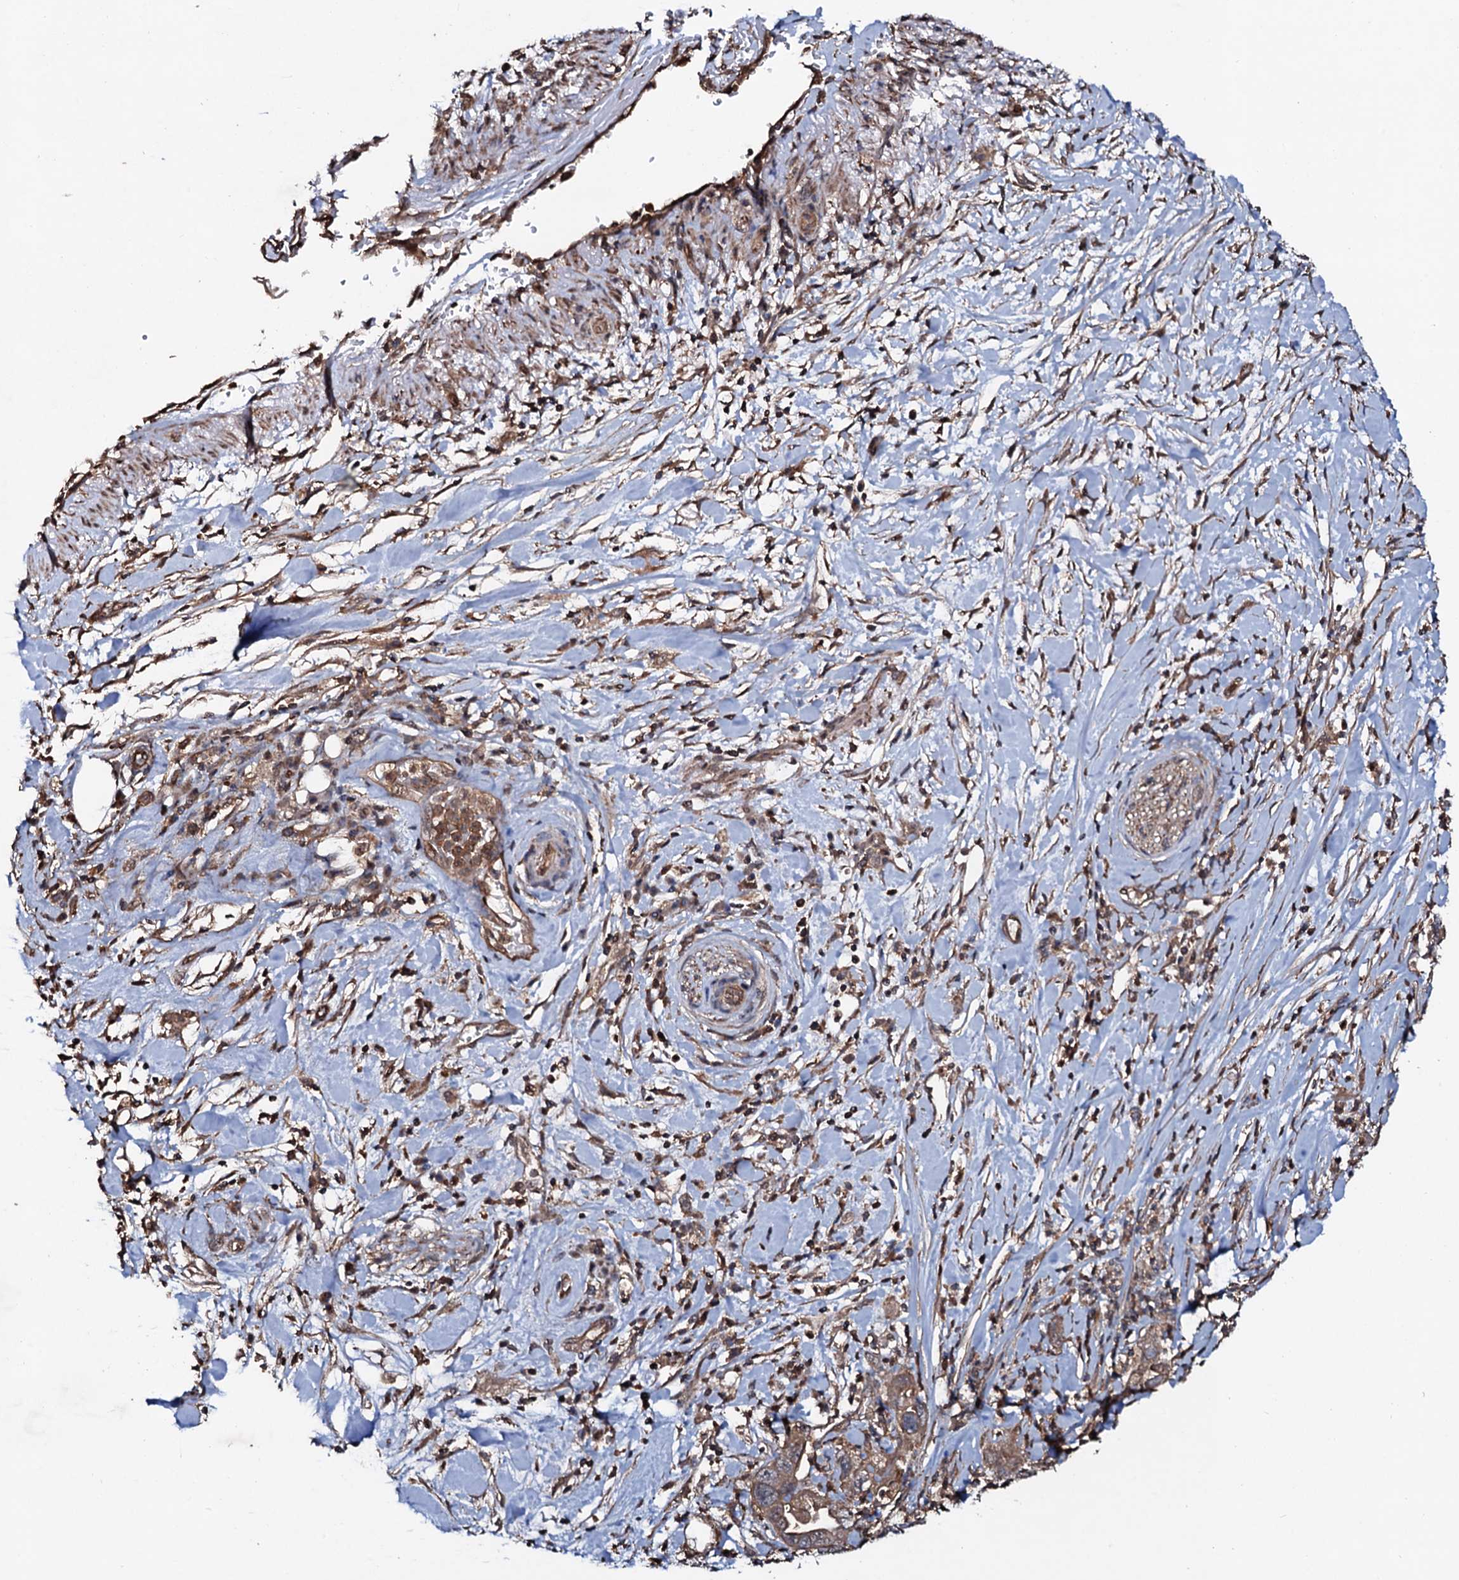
{"staining": {"intensity": "moderate", "quantity": ">75%", "location": "cytoplasmic/membranous"}, "tissue": "pancreatic cancer", "cell_type": "Tumor cells", "image_type": "cancer", "snomed": [{"axis": "morphology", "description": "Adenocarcinoma, NOS"}, {"axis": "topography", "description": "Pancreas"}], "caption": "Adenocarcinoma (pancreatic) stained with DAB (3,3'-diaminobenzidine) immunohistochemistry reveals medium levels of moderate cytoplasmic/membranous staining in approximately >75% of tumor cells. Ihc stains the protein in brown and the nuclei are stained blue.", "gene": "COG6", "patient": {"sex": "female", "age": 71}}